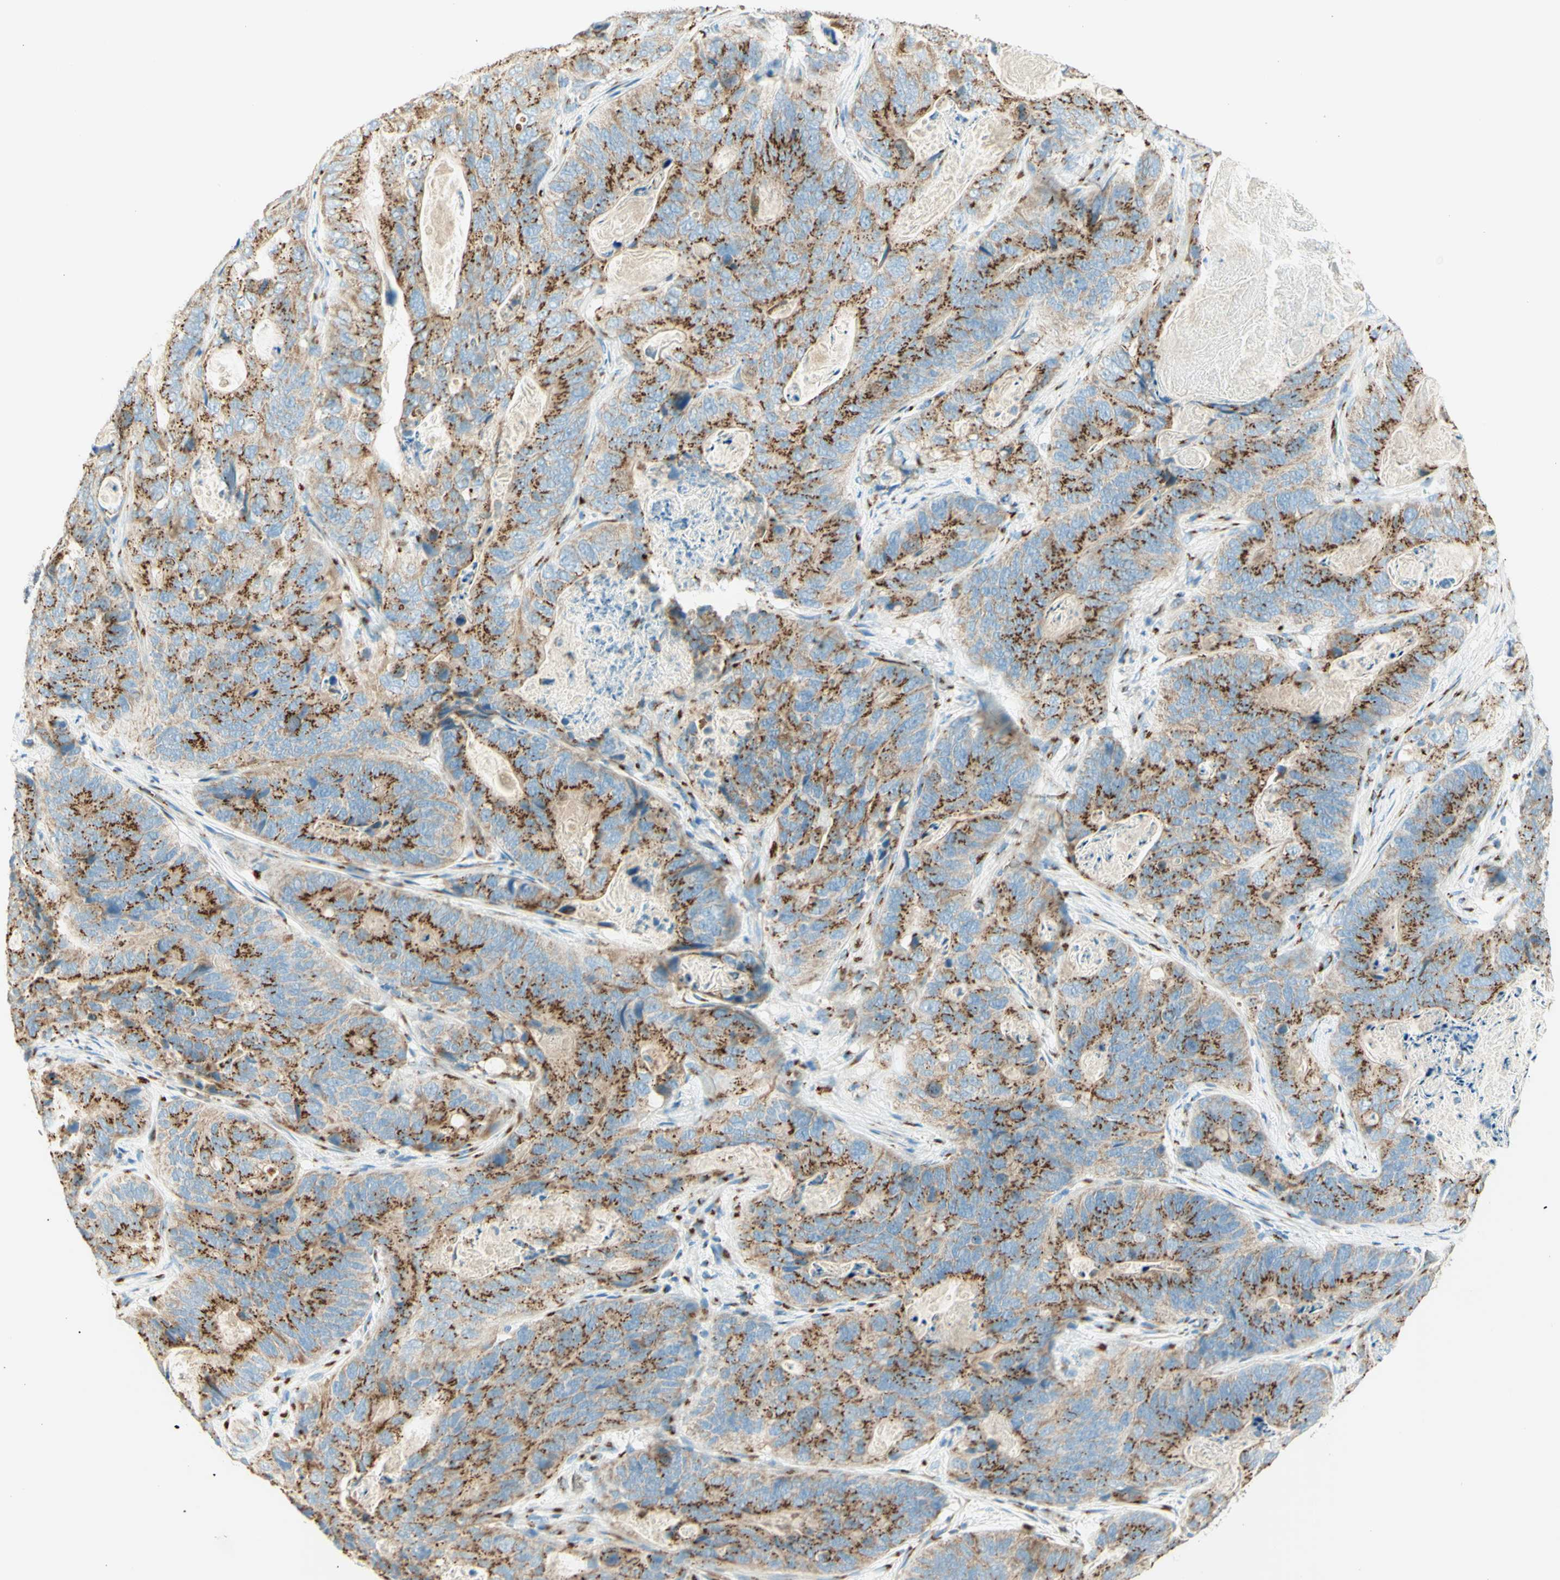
{"staining": {"intensity": "strong", "quantity": ">75%", "location": "cytoplasmic/membranous"}, "tissue": "stomach cancer", "cell_type": "Tumor cells", "image_type": "cancer", "snomed": [{"axis": "morphology", "description": "Adenocarcinoma, NOS"}, {"axis": "topography", "description": "Stomach"}], "caption": "An IHC histopathology image of tumor tissue is shown. Protein staining in brown highlights strong cytoplasmic/membranous positivity in stomach cancer within tumor cells.", "gene": "GOLGB1", "patient": {"sex": "female", "age": 89}}